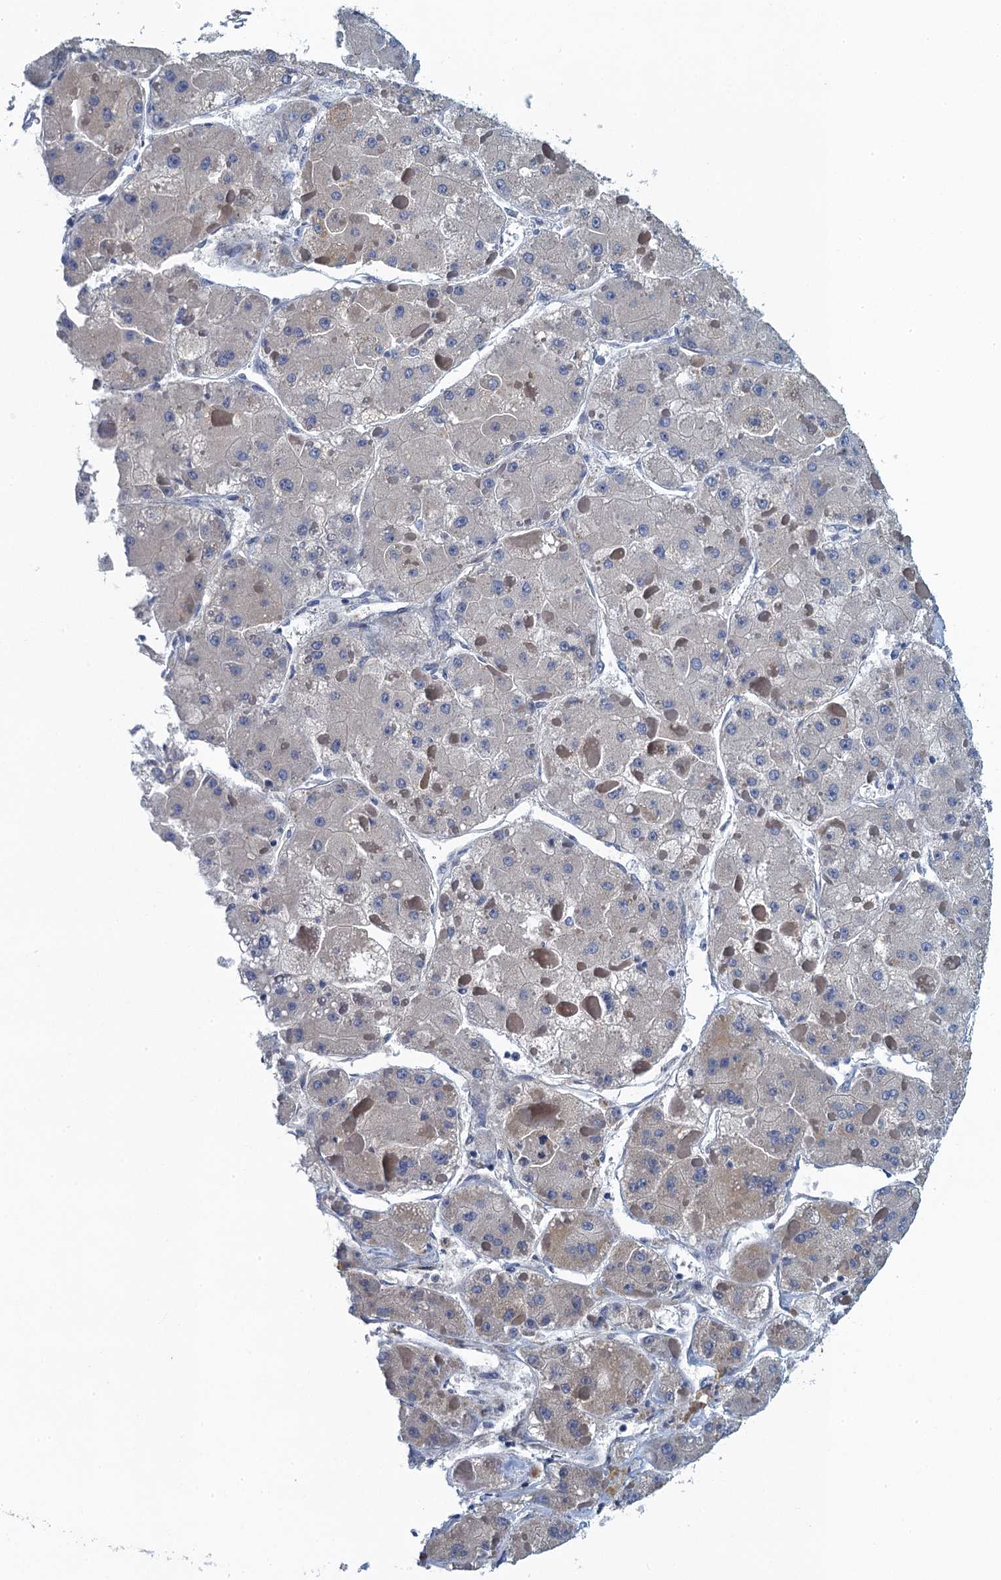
{"staining": {"intensity": "weak", "quantity": "<25%", "location": "cytoplasmic/membranous"}, "tissue": "liver cancer", "cell_type": "Tumor cells", "image_type": "cancer", "snomed": [{"axis": "morphology", "description": "Carcinoma, Hepatocellular, NOS"}, {"axis": "topography", "description": "Liver"}], "caption": "Tumor cells show no significant expression in liver cancer (hepatocellular carcinoma).", "gene": "ALG2", "patient": {"sex": "female", "age": 73}}